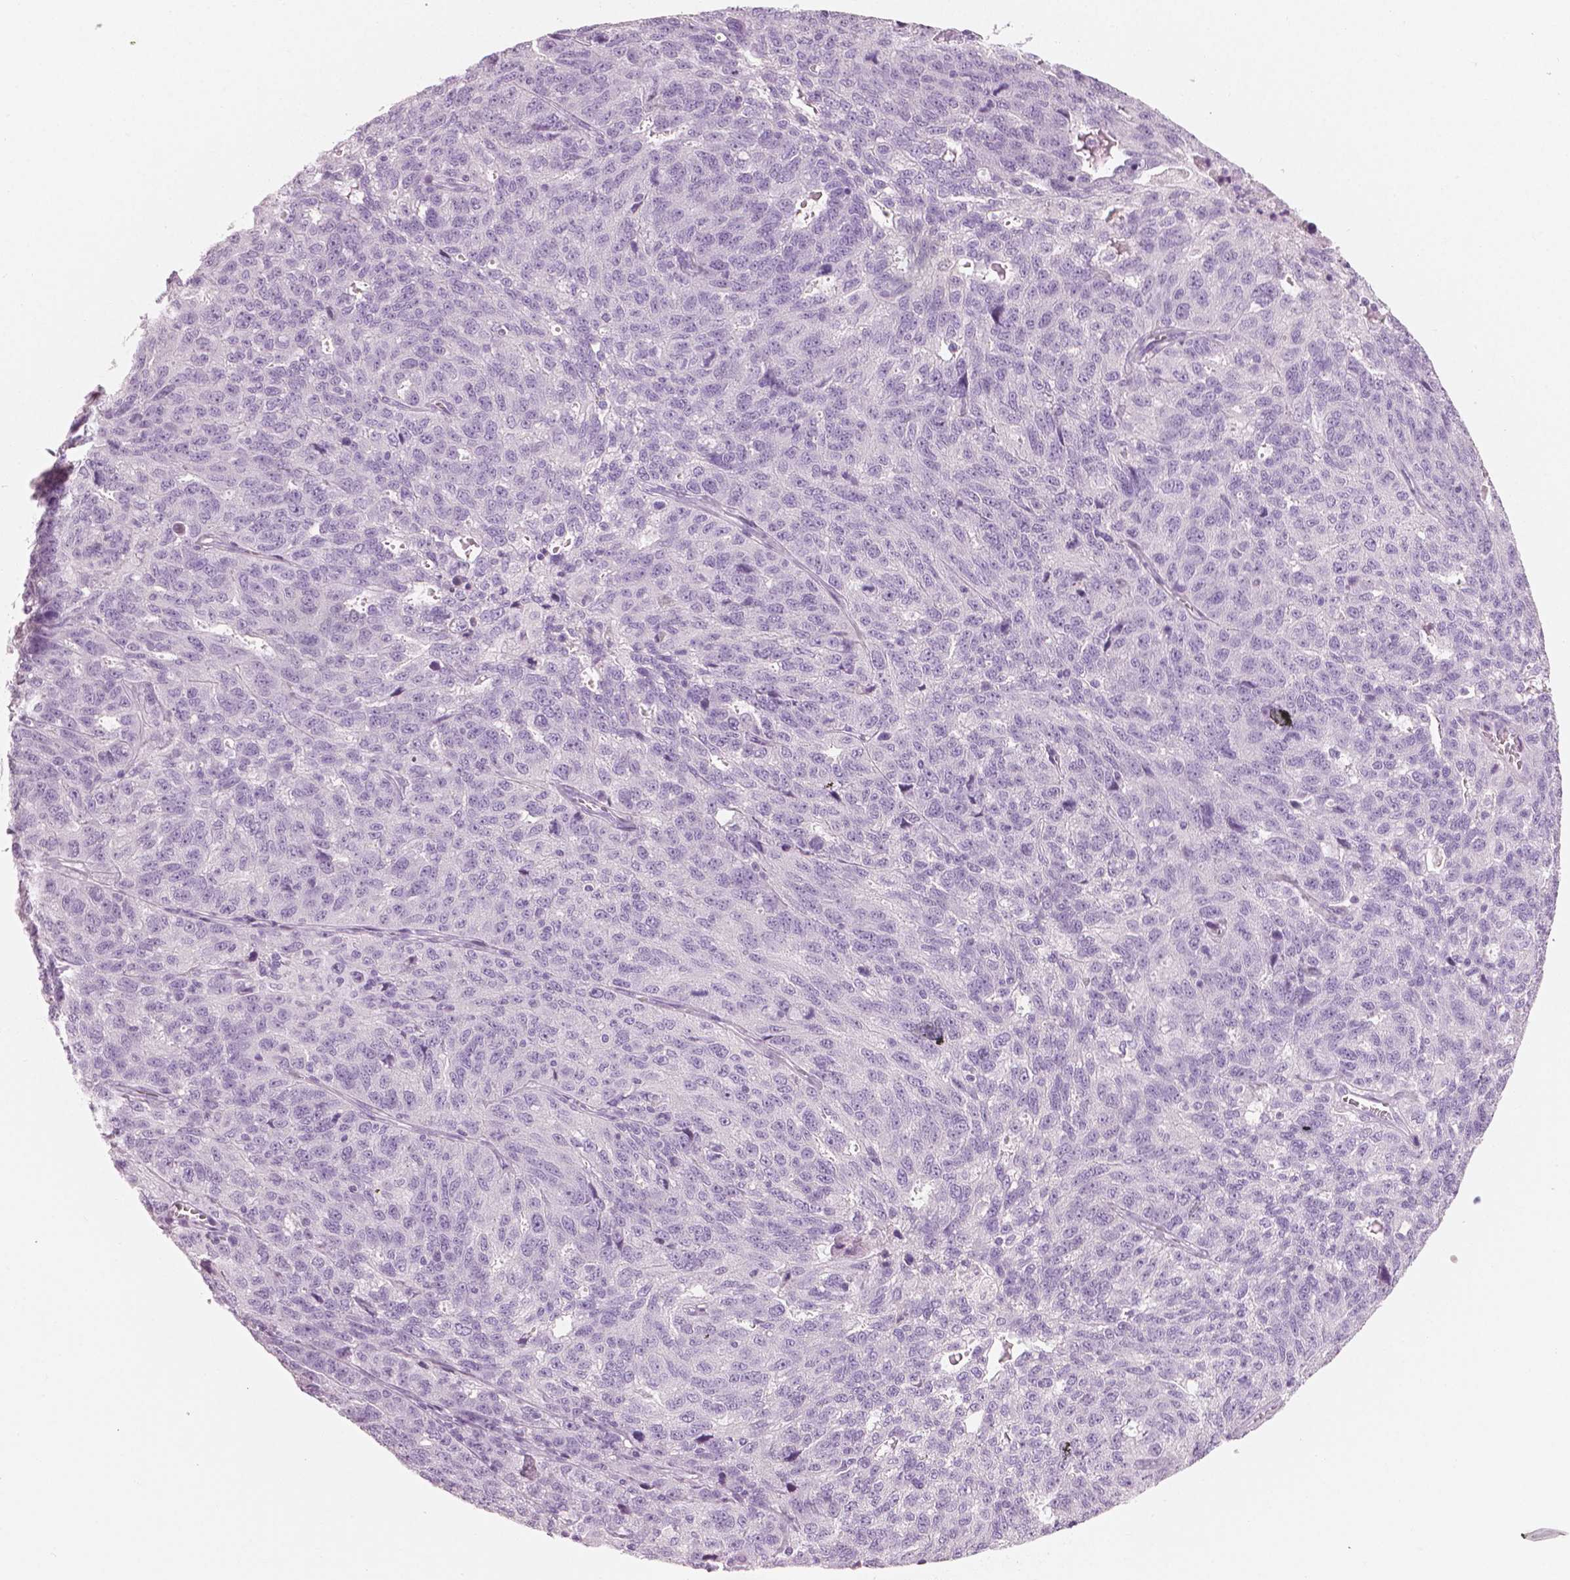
{"staining": {"intensity": "negative", "quantity": "none", "location": "none"}, "tissue": "ovarian cancer", "cell_type": "Tumor cells", "image_type": "cancer", "snomed": [{"axis": "morphology", "description": "Cystadenocarcinoma, serous, NOS"}, {"axis": "topography", "description": "Ovary"}], "caption": "This is an immunohistochemistry (IHC) image of human ovarian cancer. There is no staining in tumor cells.", "gene": "PLIN4", "patient": {"sex": "female", "age": 71}}